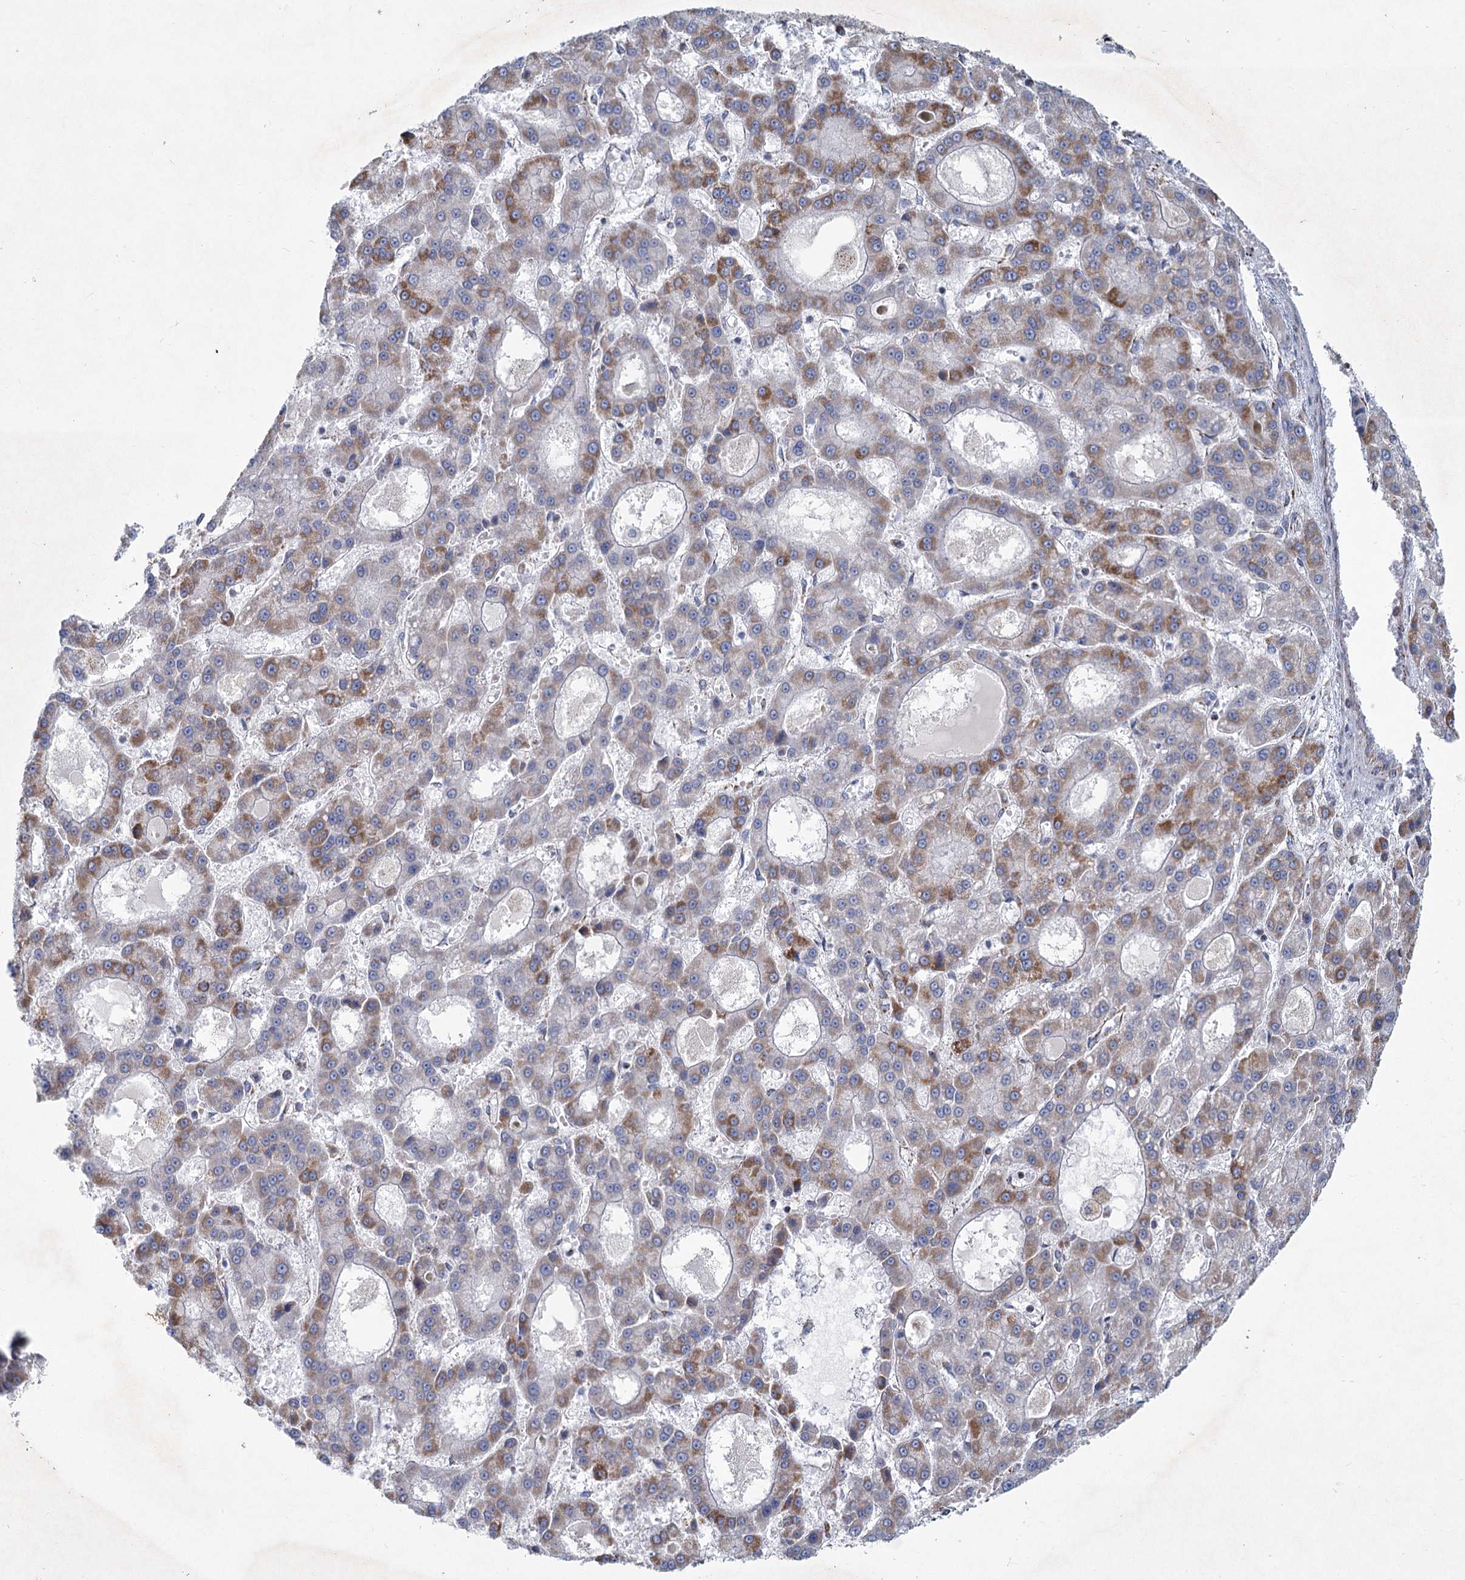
{"staining": {"intensity": "moderate", "quantity": "25%-75%", "location": "cytoplasmic/membranous"}, "tissue": "liver cancer", "cell_type": "Tumor cells", "image_type": "cancer", "snomed": [{"axis": "morphology", "description": "Carcinoma, Hepatocellular, NOS"}, {"axis": "topography", "description": "Liver"}], "caption": "An IHC histopathology image of tumor tissue is shown. Protein staining in brown highlights moderate cytoplasmic/membranous positivity in liver cancer within tumor cells.", "gene": "NDUFC2", "patient": {"sex": "male", "age": 70}}